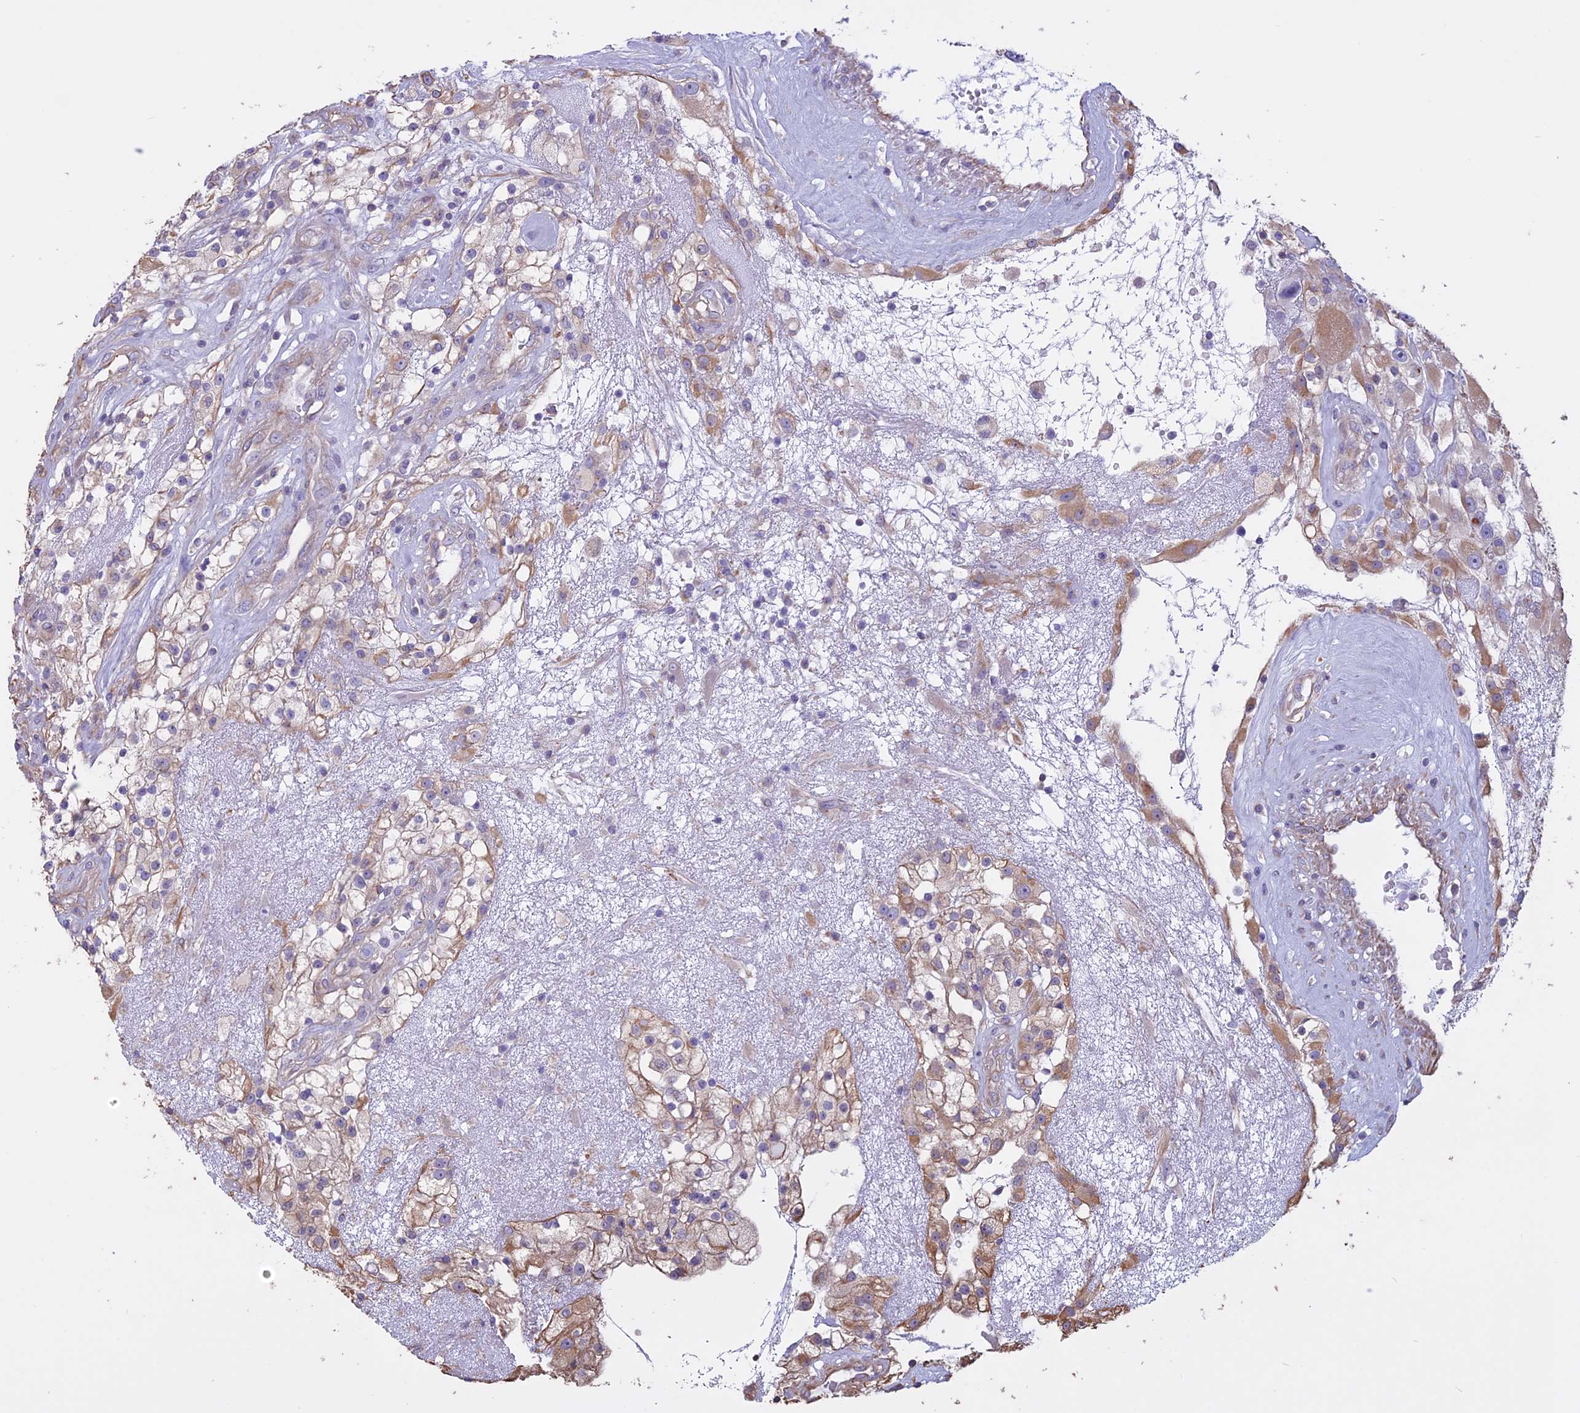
{"staining": {"intensity": "moderate", "quantity": "<25%", "location": "cytoplasmic/membranous"}, "tissue": "renal cancer", "cell_type": "Tumor cells", "image_type": "cancer", "snomed": [{"axis": "morphology", "description": "Adenocarcinoma, NOS"}, {"axis": "topography", "description": "Kidney"}], "caption": "A photomicrograph of human renal cancer (adenocarcinoma) stained for a protein shows moderate cytoplasmic/membranous brown staining in tumor cells.", "gene": "CCDC148", "patient": {"sex": "female", "age": 52}}